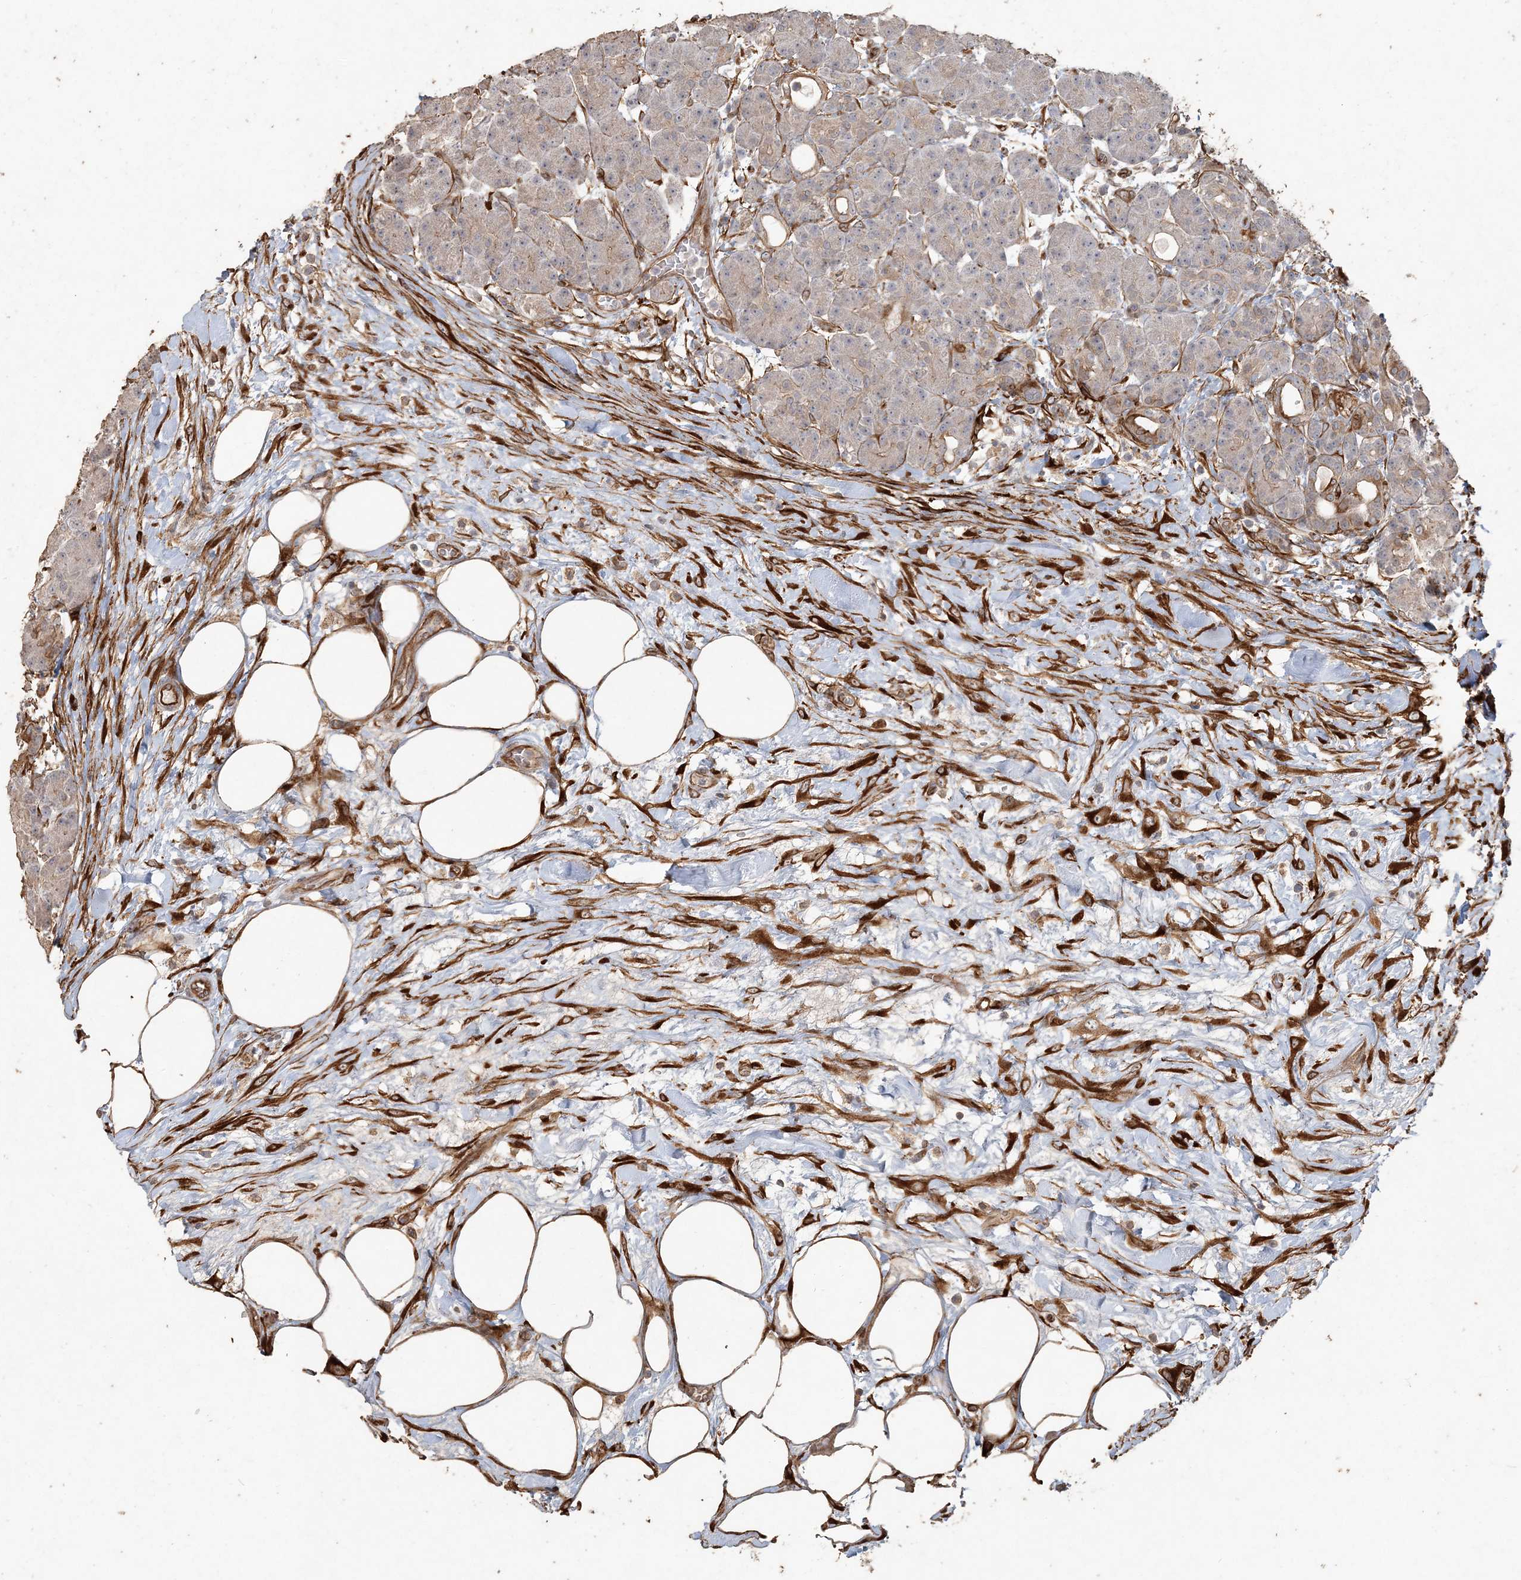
{"staining": {"intensity": "weak", "quantity": ">75%", "location": "cytoplasmic/membranous"}, "tissue": "pancreas", "cell_type": "Exocrine glandular cells", "image_type": "normal", "snomed": [{"axis": "morphology", "description": "Normal tissue, NOS"}, {"axis": "topography", "description": "Pancreas"}], "caption": "Protein analysis of unremarkable pancreas reveals weak cytoplasmic/membranous expression in approximately >75% of exocrine glandular cells.", "gene": "RNF145", "patient": {"sex": "male", "age": 63}}